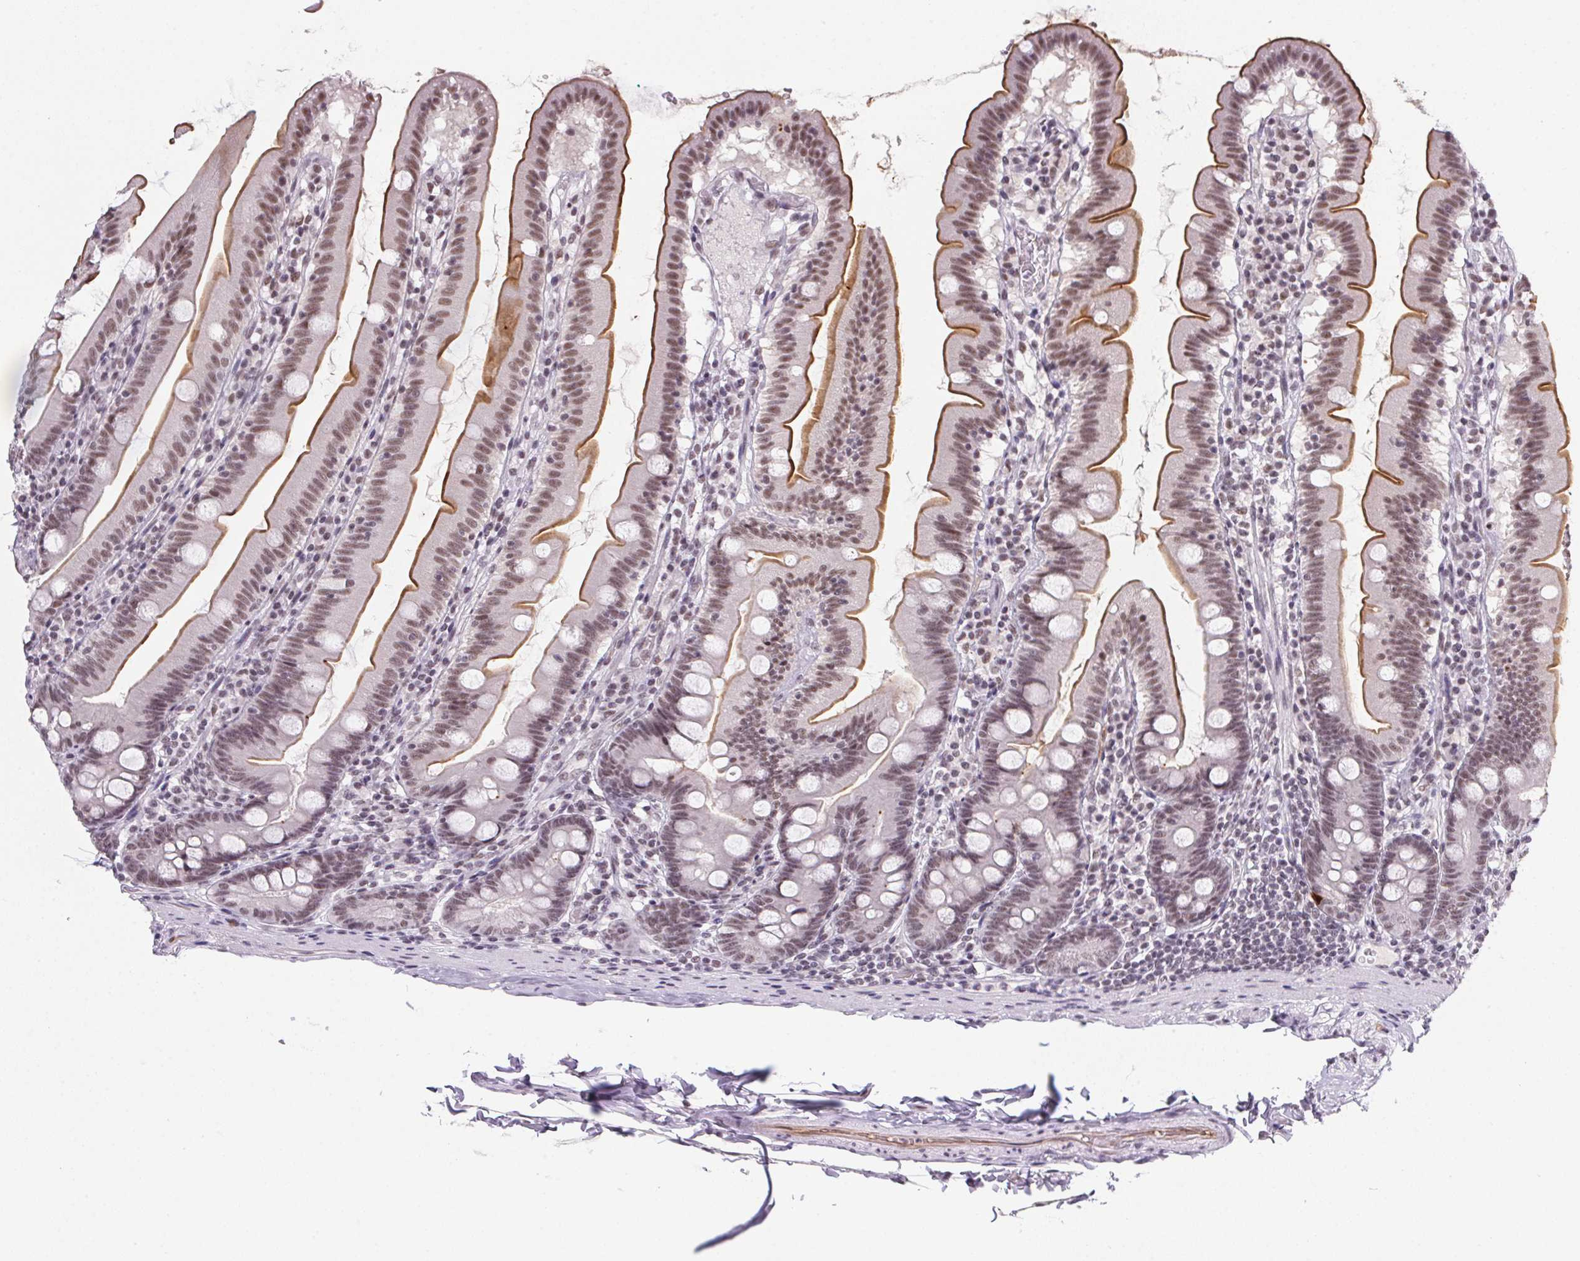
{"staining": {"intensity": "moderate", "quantity": ">75%", "location": "cytoplasmic/membranous,nuclear"}, "tissue": "duodenum", "cell_type": "Glandular cells", "image_type": "normal", "snomed": [{"axis": "morphology", "description": "Normal tissue, NOS"}, {"axis": "topography", "description": "Duodenum"}], "caption": "Normal duodenum was stained to show a protein in brown. There is medium levels of moderate cytoplasmic/membranous,nuclear expression in about >75% of glandular cells. (Brightfield microscopy of DAB IHC at high magnification).", "gene": "SRSF7", "patient": {"sex": "female", "age": 67}}